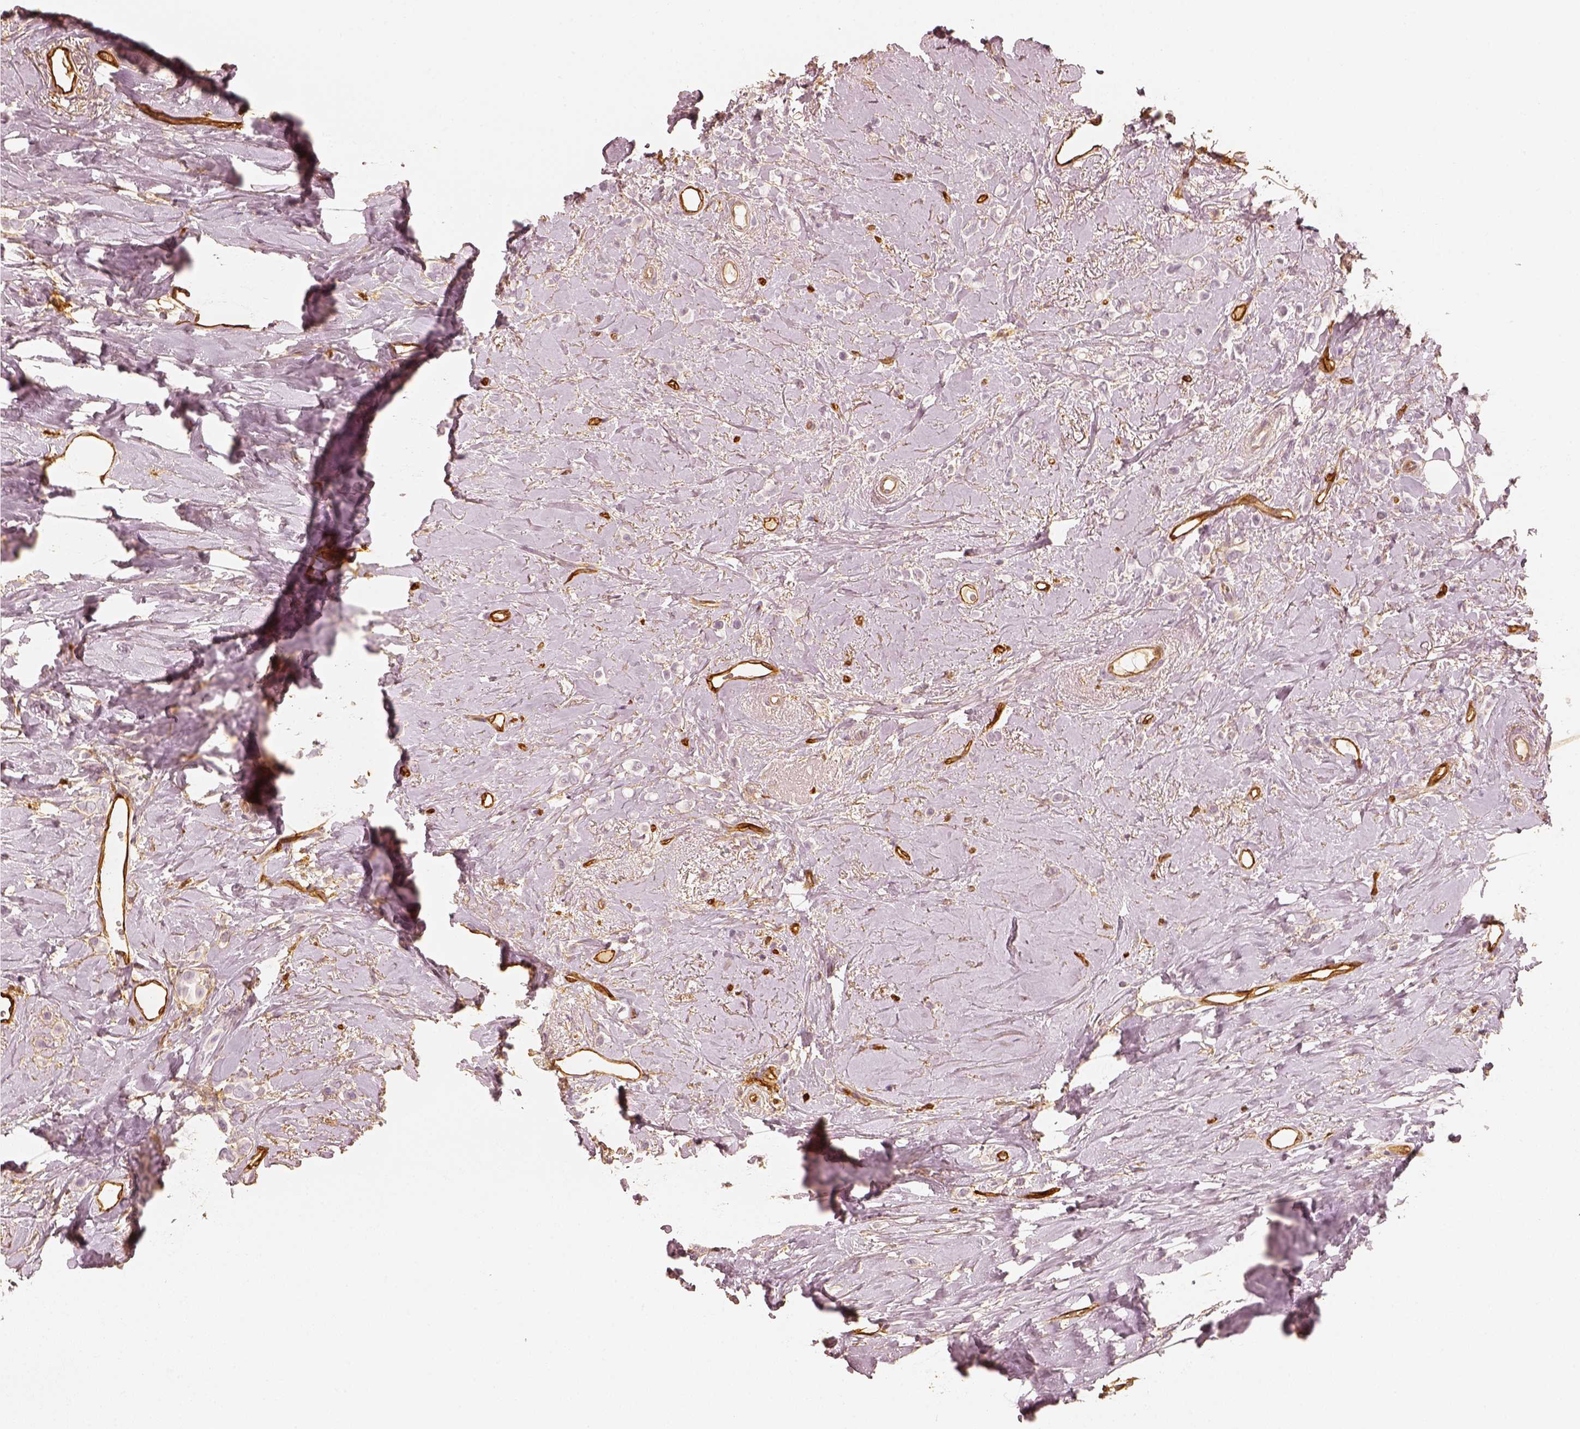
{"staining": {"intensity": "negative", "quantity": "none", "location": "none"}, "tissue": "breast cancer", "cell_type": "Tumor cells", "image_type": "cancer", "snomed": [{"axis": "morphology", "description": "Lobular carcinoma"}, {"axis": "topography", "description": "Breast"}], "caption": "Immunohistochemistry micrograph of neoplastic tissue: breast cancer (lobular carcinoma) stained with DAB displays no significant protein positivity in tumor cells.", "gene": "FSCN1", "patient": {"sex": "female", "age": 66}}